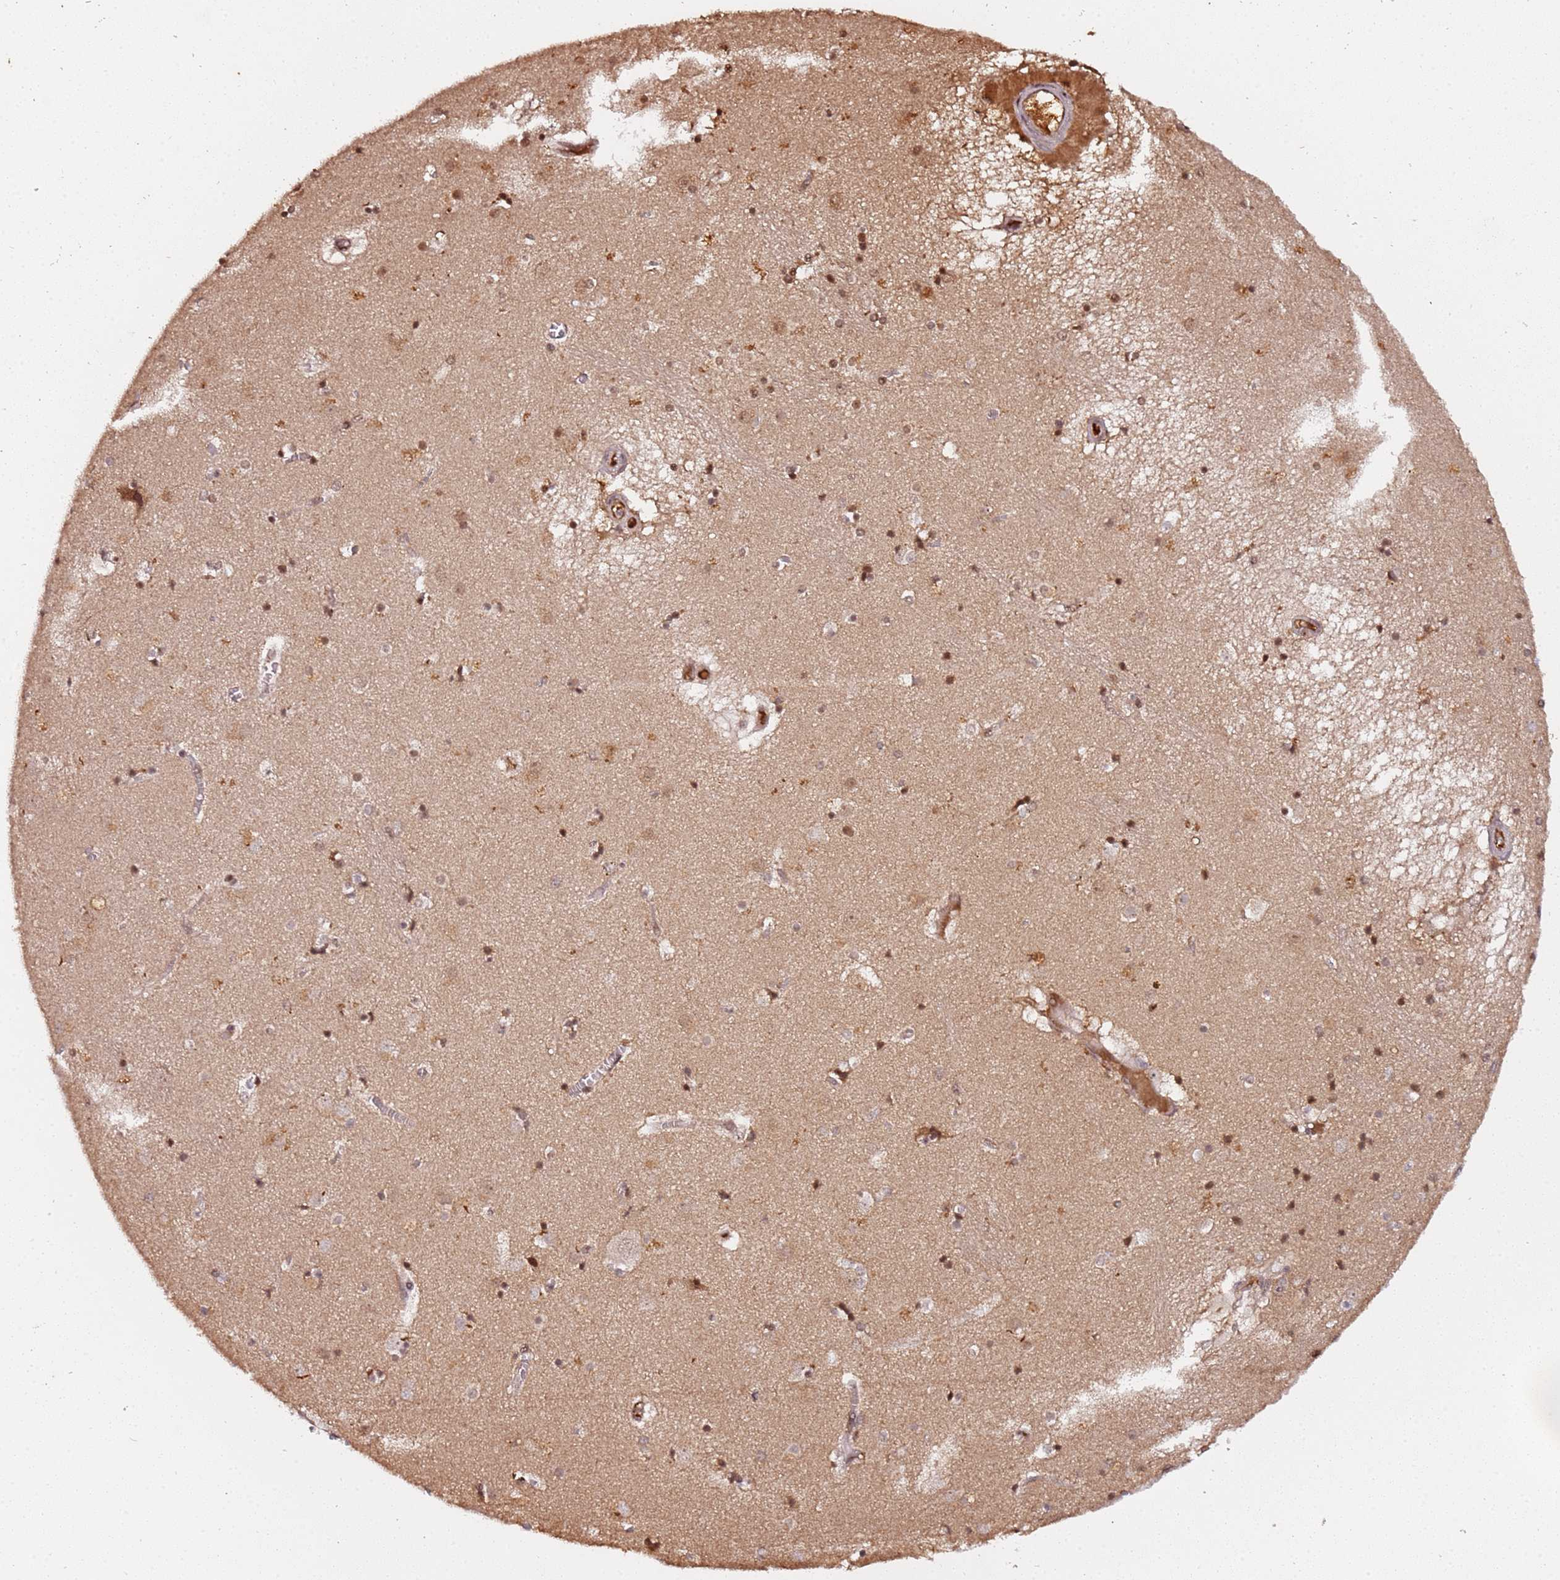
{"staining": {"intensity": "moderate", "quantity": "25%-75%", "location": "cytoplasmic/membranous,nuclear"}, "tissue": "caudate", "cell_type": "Glial cells", "image_type": "normal", "snomed": [{"axis": "morphology", "description": "Normal tissue, NOS"}, {"axis": "topography", "description": "Lateral ventricle wall"}], "caption": "The immunohistochemical stain shows moderate cytoplasmic/membranous,nuclear staining in glial cells of unremarkable caudate.", "gene": "COL1A2", "patient": {"sex": "male", "age": 70}}